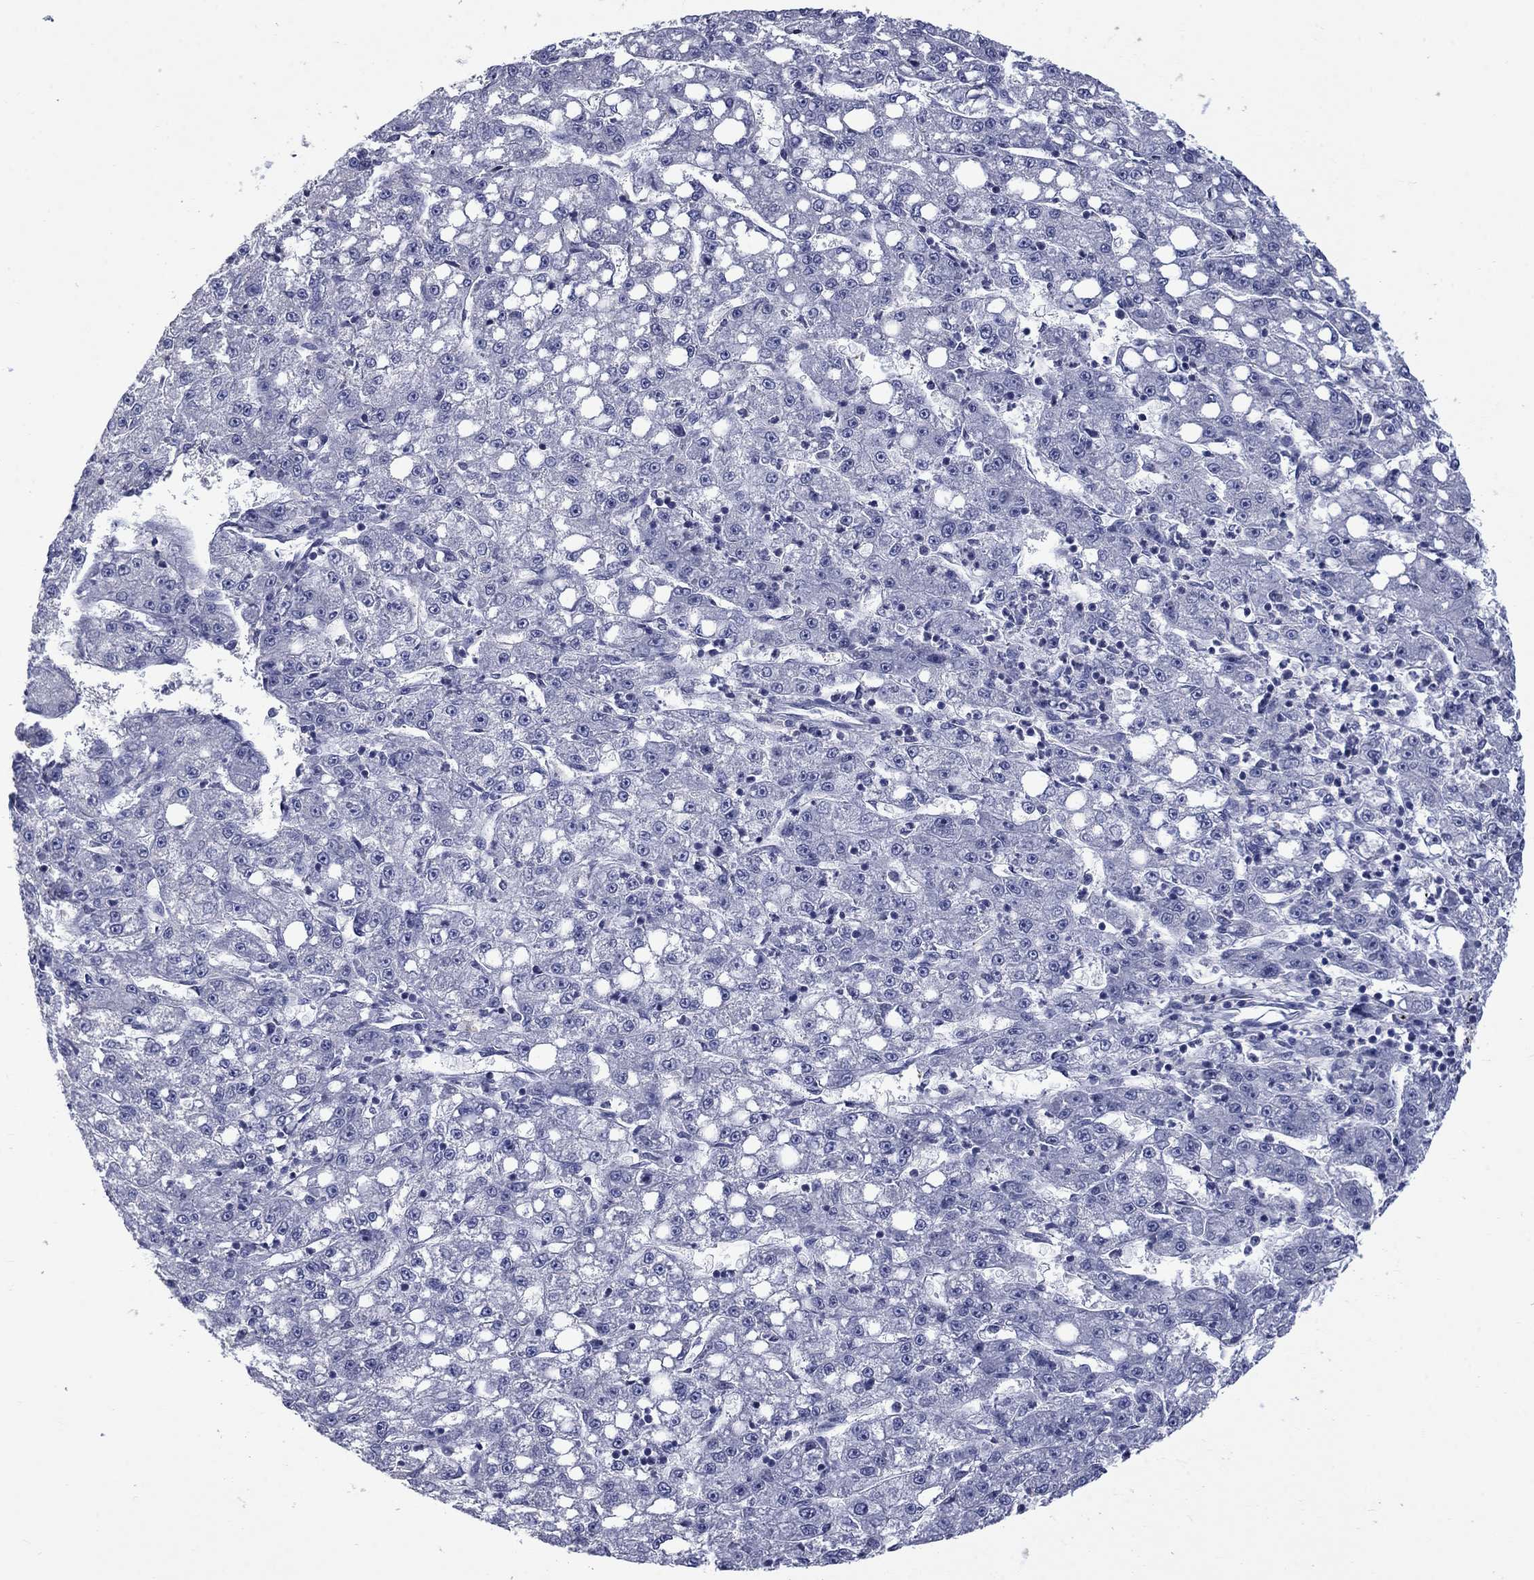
{"staining": {"intensity": "negative", "quantity": "none", "location": "none"}, "tissue": "liver cancer", "cell_type": "Tumor cells", "image_type": "cancer", "snomed": [{"axis": "morphology", "description": "Carcinoma, Hepatocellular, NOS"}, {"axis": "topography", "description": "Liver"}], "caption": "A photomicrograph of human hepatocellular carcinoma (liver) is negative for staining in tumor cells. (DAB (3,3'-diaminobenzidine) immunohistochemistry with hematoxylin counter stain).", "gene": "PLEK", "patient": {"sex": "female", "age": 65}}